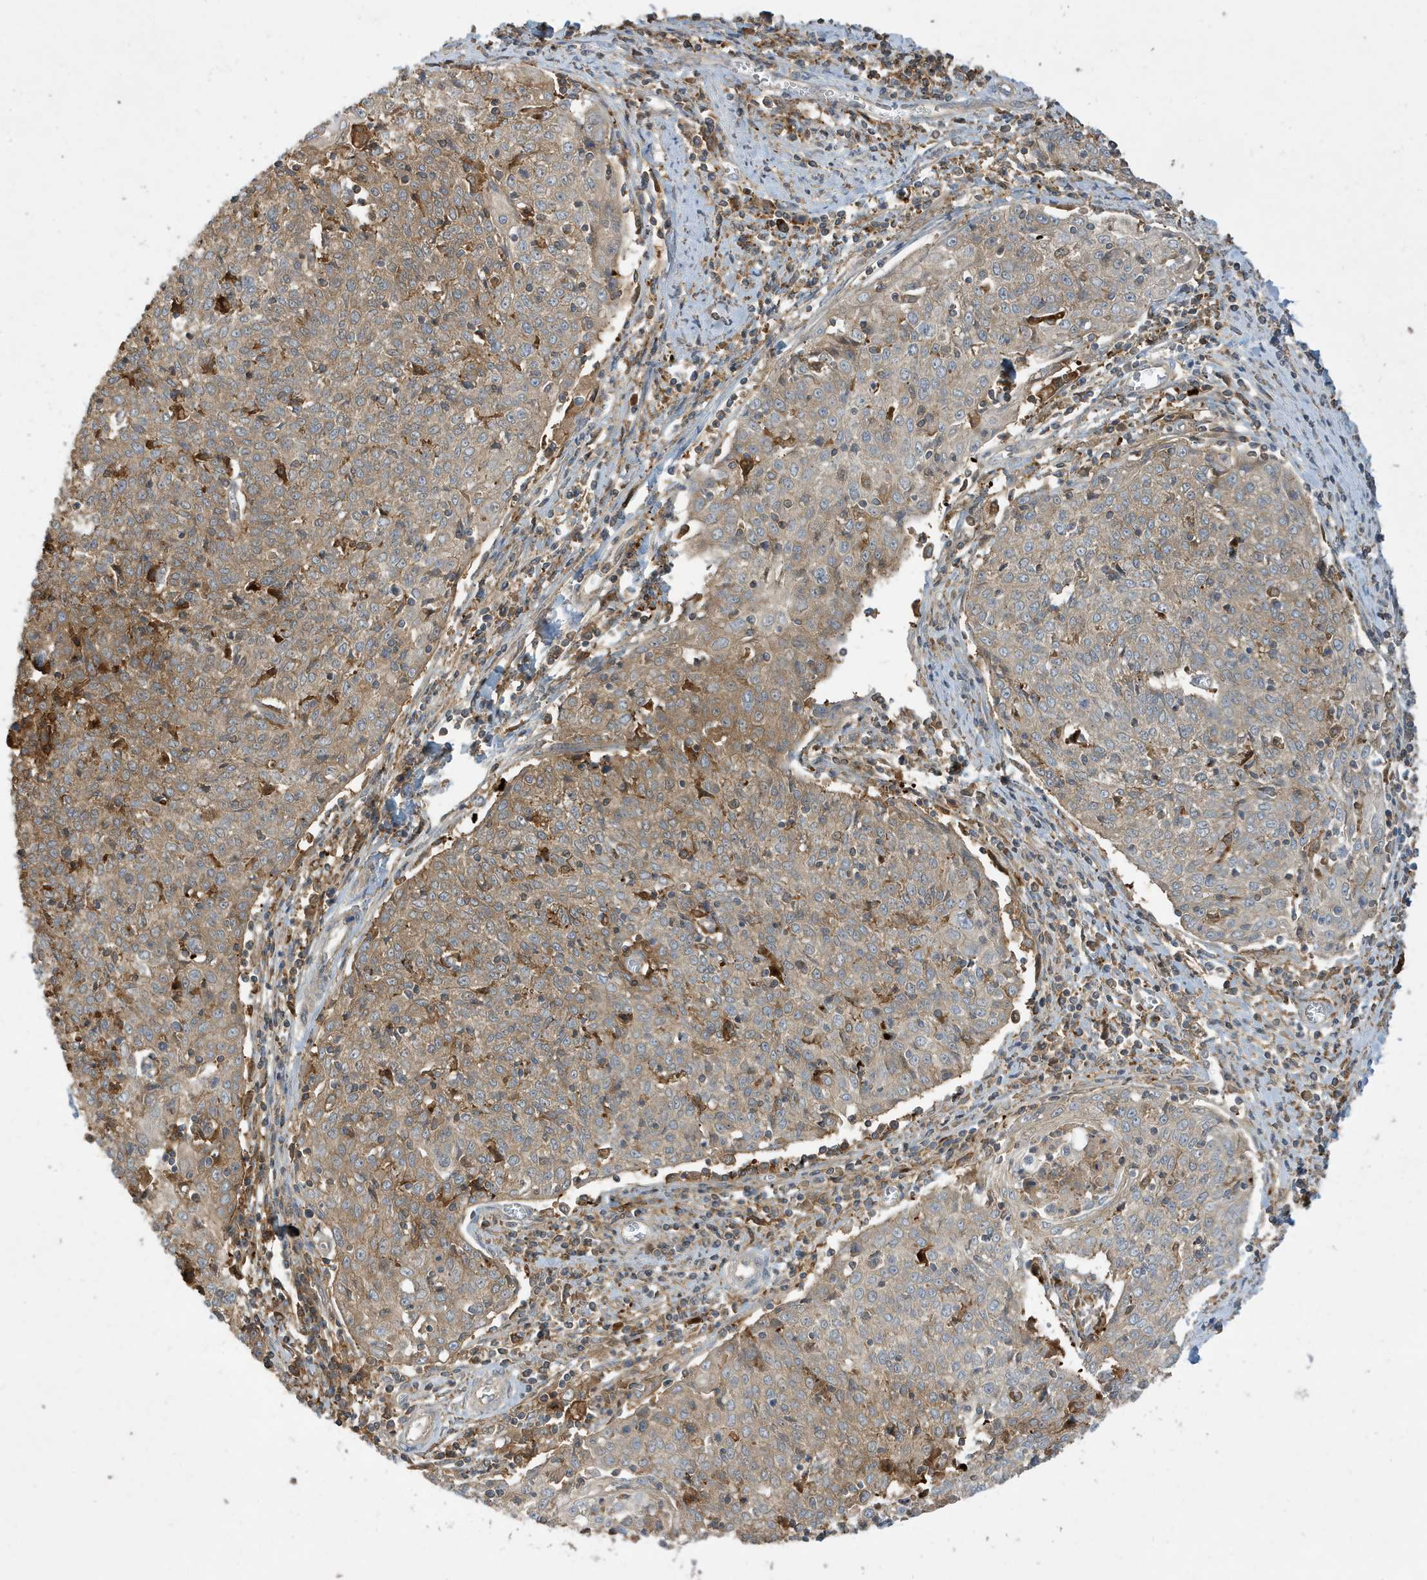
{"staining": {"intensity": "weak", "quantity": ">75%", "location": "cytoplasmic/membranous"}, "tissue": "cervical cancer", "cell_type": "Tumor cells", "image_type": "cancer", "snomed": [{"axis": "morphology", "description": "Squamous cell carcinoma, NOS"}, {"axis": "topography", "description": "Cervix"}], "caption": "This histopathology image reveals immunohistochemistry (IHC) staining of squamous cell carcinoma (cervical), with low weak cytoplasmic/membranous staining in about >75% of tumor cells.", "gene": "ABTB1", "patient": {"sex": "female", "age": 48}}